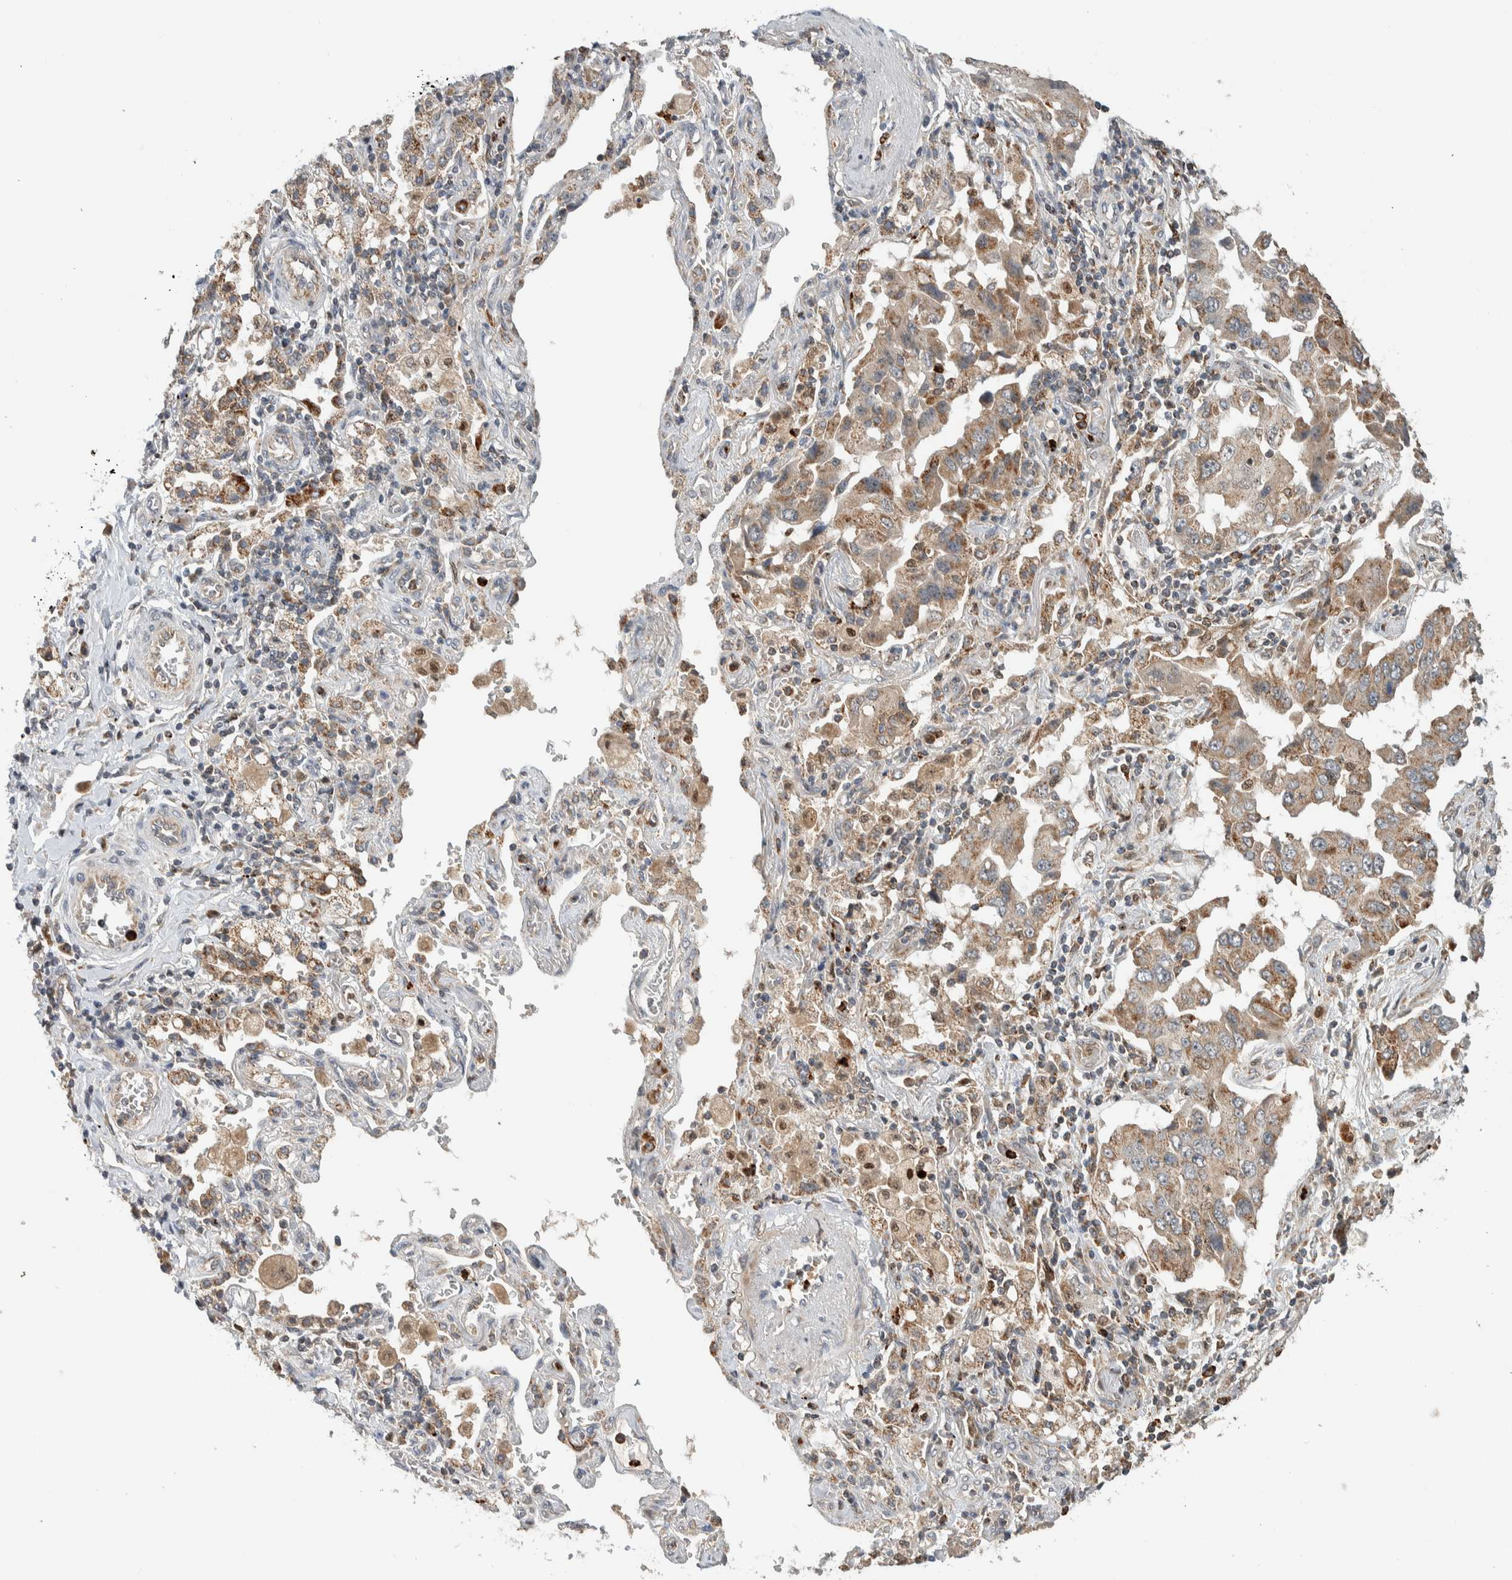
{"staining": {"intensity": "weak", "quantity": ">75%", "location": "cytoplasmic/membranous"}, "tissue": "lung cancer", "cell_type": "Tumor cells", "image_type": "cancer", "snomed": [{"axis": "morphology", "description": "Adenocarcinoma, NOS"}, {"axis": "topography", "description": "Lung"}], "caption": "Protein staining reveals weak cytoplasmic/membranous staining in about >75% of tumor cells in lung adenocarcinoma. (DAB = brown stain, brightfield microscopy at high magnification).", "gene": "VPS53", "patient": {"sex": "female", "age": 65}}